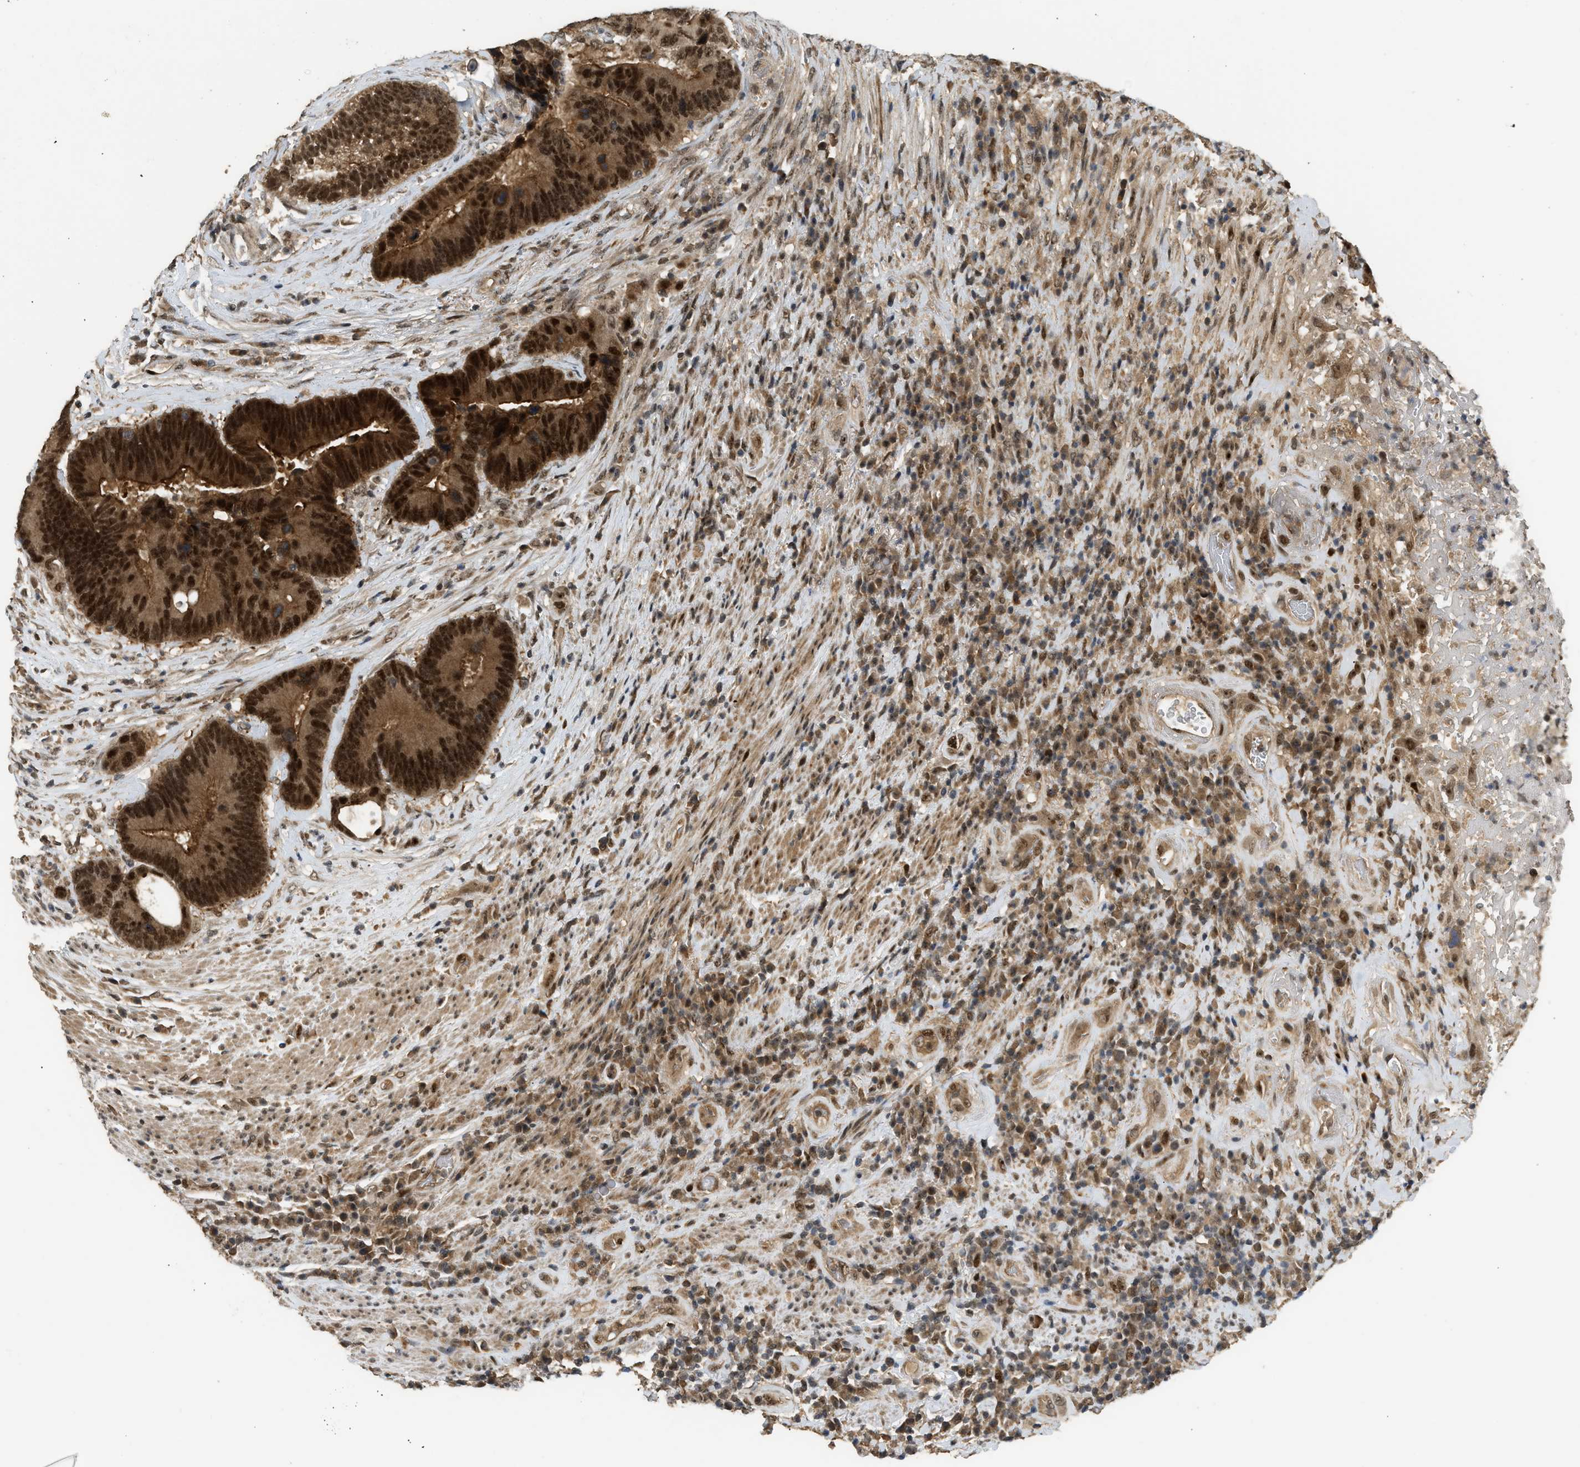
{"staining": {"intensity": "strong", "quantity": ">75%", "location": "cytoplasmic/membranous,nuclear"}, "tissue": "colorectal cancer", "cell_type": "Tumor cells", "image_type": "cancer", "snomed": [{"axis": "morphology", "description": "Adenocarcinoma, NOS"}, {"axis": "topography", "description": "Rectum"}], "caption": "IHC of human colorectal adenocarcinoma demonstrates high levels of strong cytoplasmic/membranous and nuclear staining in approximately >75% of tumor cells. Nuclei are stained in blue.", "gene": "GET1", "patient": {"sex": "female", "age": 89}}